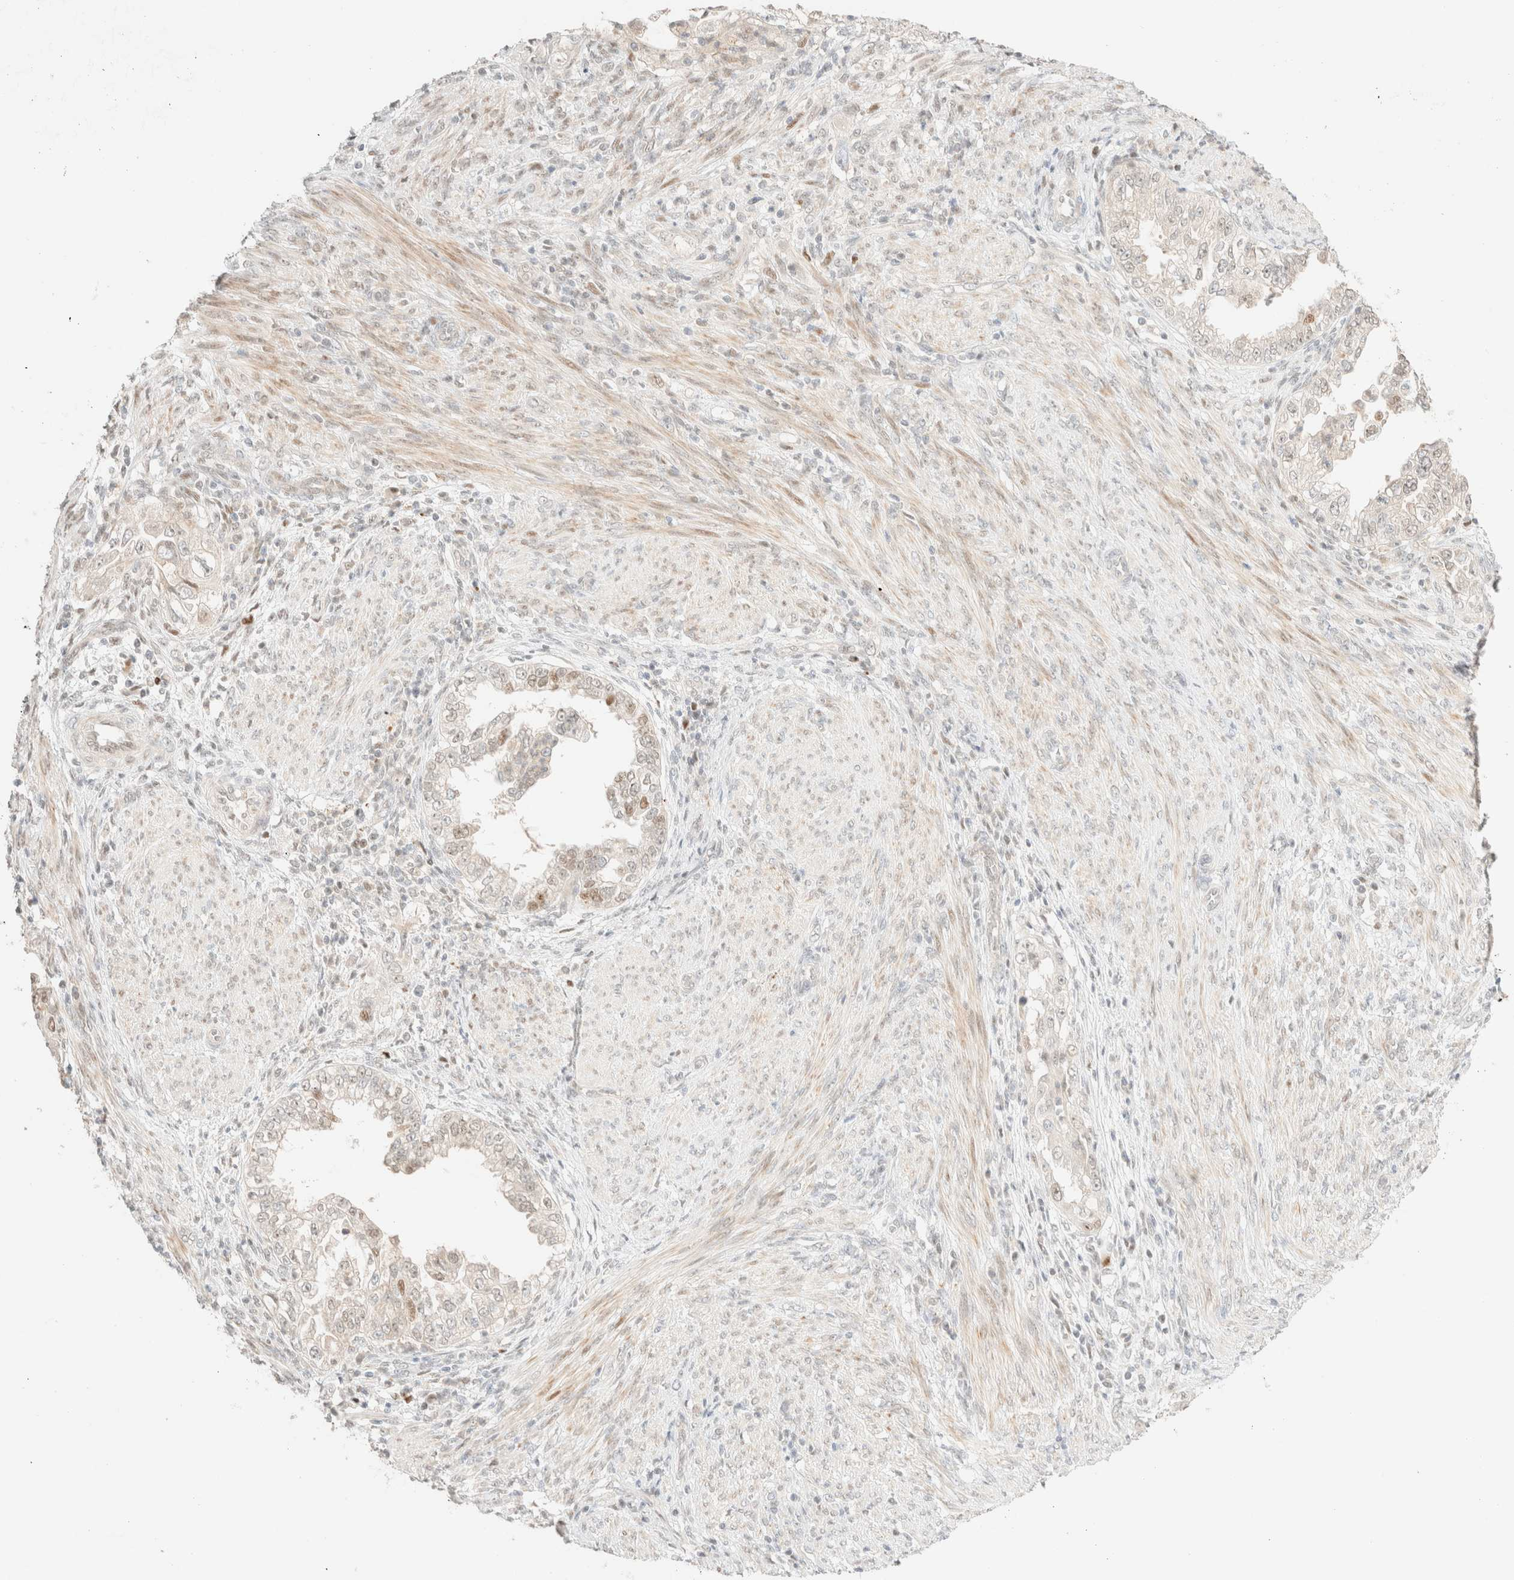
{"staining": {"intensity": "moderate", "quantity": "<25%", "location": "nuclear"}, "tissue": "endometrial cancer", "cell_type": "Tumor cells", "image_type": "cancer", "snomed": [{"axis": "morphology", "description": "Adenocarcinoma, NOS"}, {"axis": "topography", "description": "Endometrium"}], "caption": "Tumor cells reveal low levels of moderate nuclear positivity in about <25% of cells in endometrial cancer (adenocarcinoma). Using DAB (brown) and hematoxylin (blue) stains, captured at high magnification using brightfield microscopy.", "gene": "TSR1", "patient": {"sex": "female", "age": 85}}